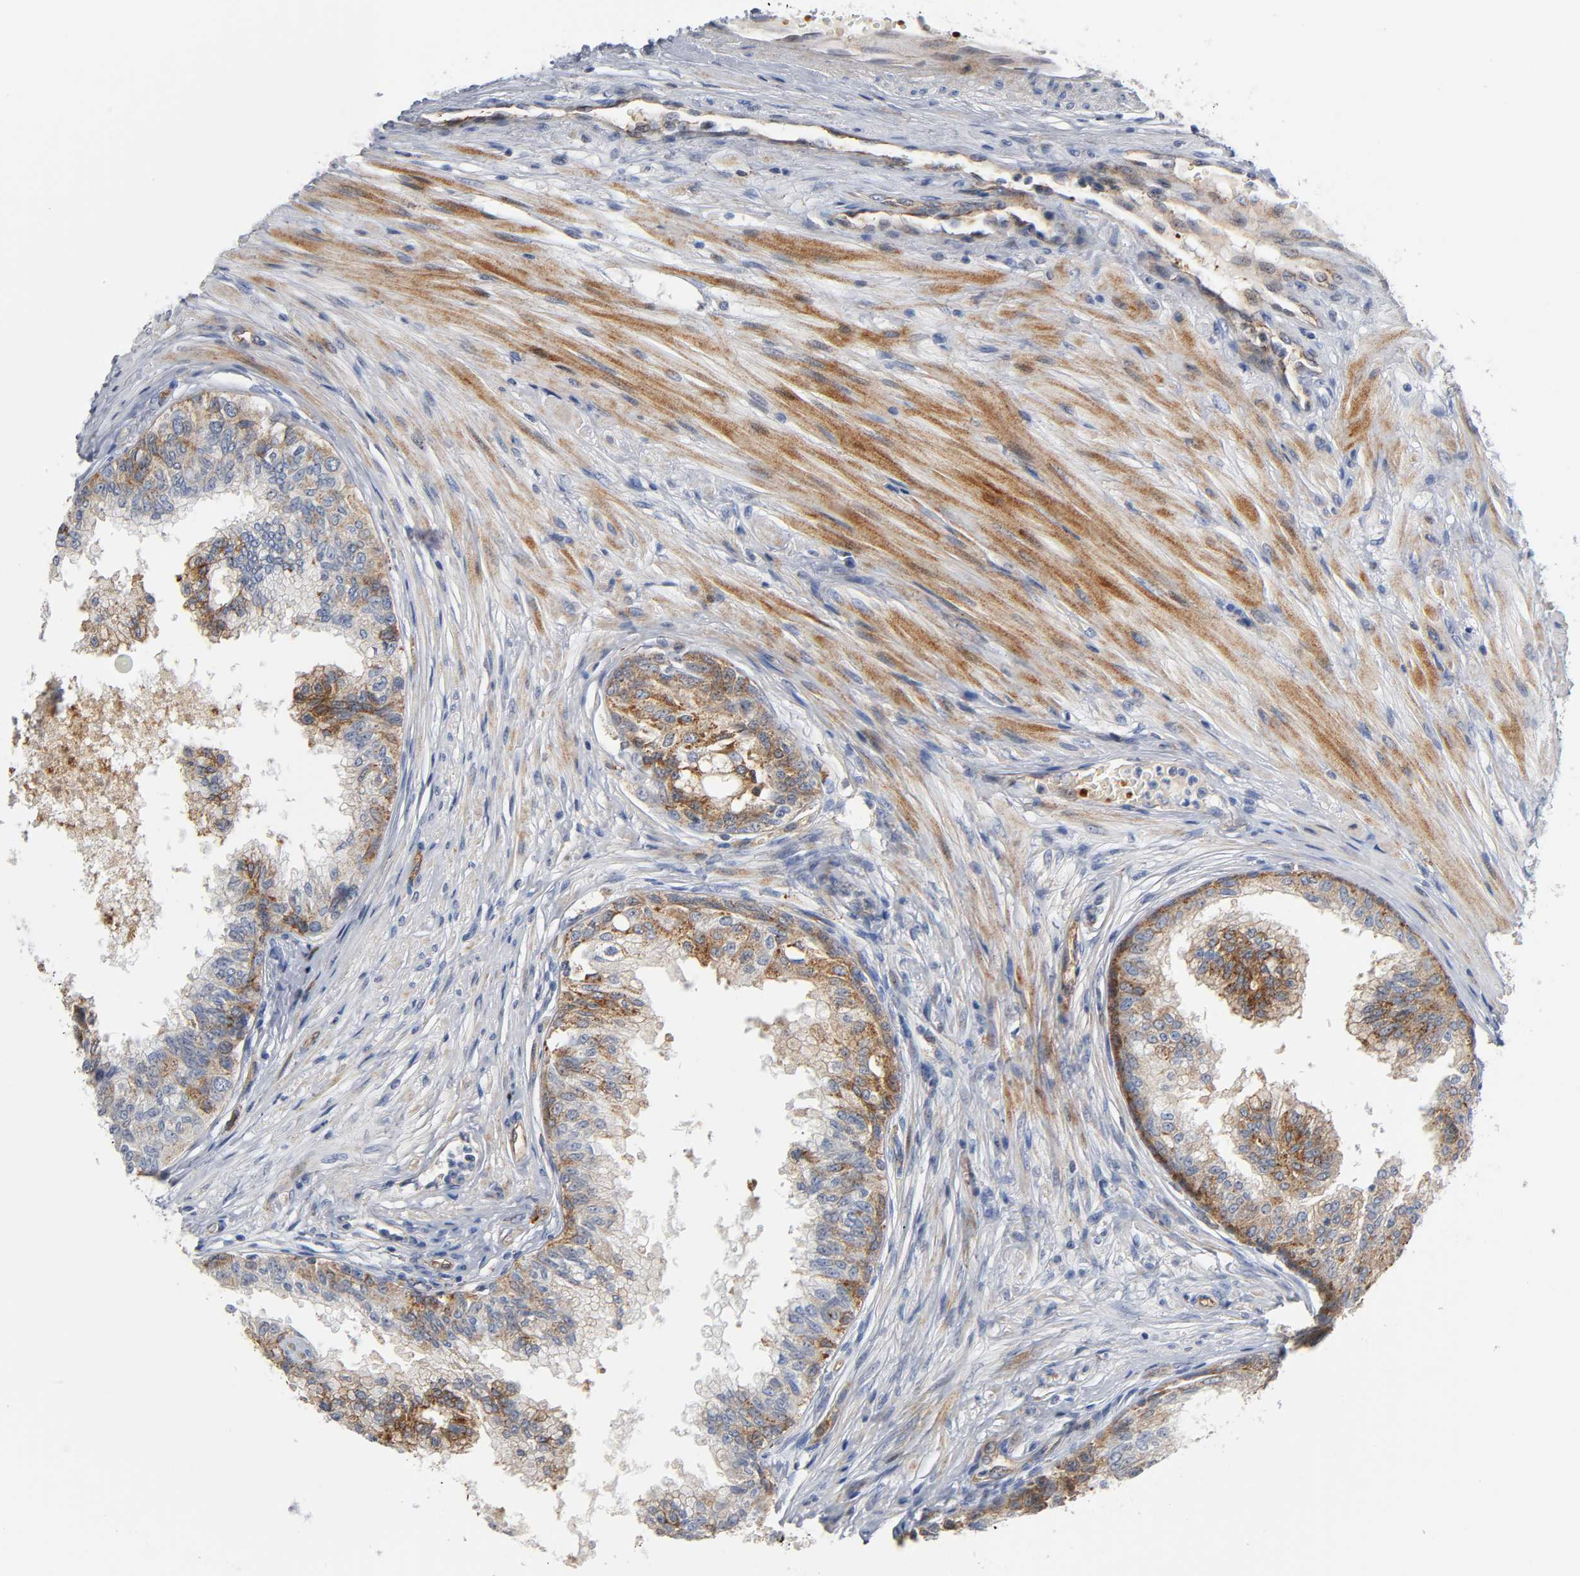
{"staining": {"intensity": "moderate", "quantity": ">75%", "location": "cytoplasmic/membranous"}, "tissue": "prostate", "cell_type": "Glandular cells", "image_type": "normal", "snomed": [{"axis": "morphology", "description": "Normal tissue, NOS"}, {"axis": "topography", "description": "Prostate"}, {"axis": "topography", "description": "Seminal veicle"}], "caption": "Immunohistochemistry (IHC) (DAB (3,3'-diaminobenzidine)) staining of unremarkable human prostate exhibits moderate cytoplasmic/membranous protein positivity in about >75% of glandular cells. The protein is shown in brown color, while the nuclei are stained blue.", "gene": "CD2AP", "patient": {"sex": "male", "age": 60}}